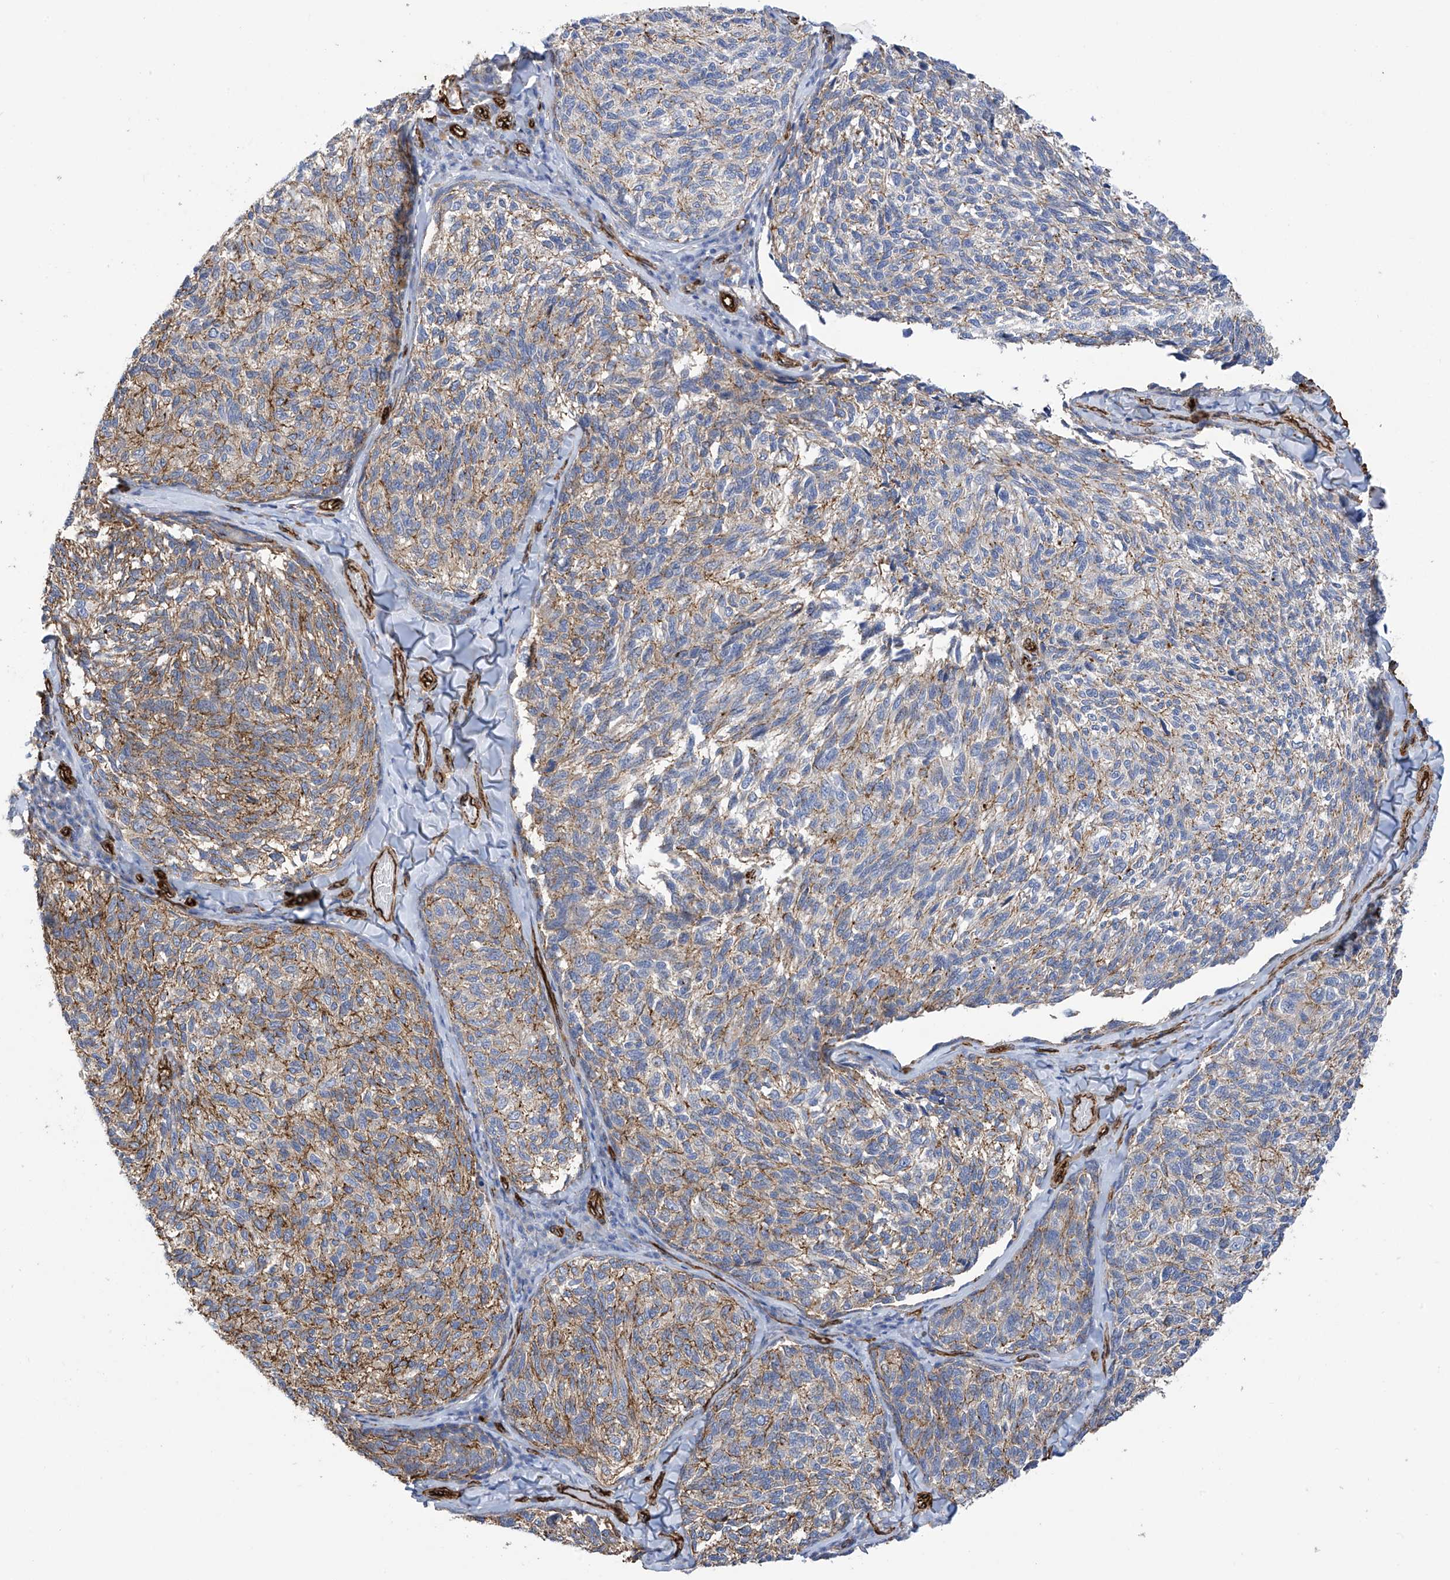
{"staining": {"intensity": "weak", "quantity": "25%-75%", "location": "cytoplasmic/membranous"}, "tissue": "melanoma", "cell_type": "Tumor cells", "image_type": "cancer", "snomed": [{"axis": "morphology", "description": "Malignant melanoma, NOS"}, {"axis": "topography", "description": "Skin"}], "caption": "Weak cytoplasmic/membranous expression for a protein is identified in about 25%-75% of tumor cells of melanoma using immunohistochemistry (IHC).", "gene": "UBTD1", "patient": {"sex": "female", "age": 73}}